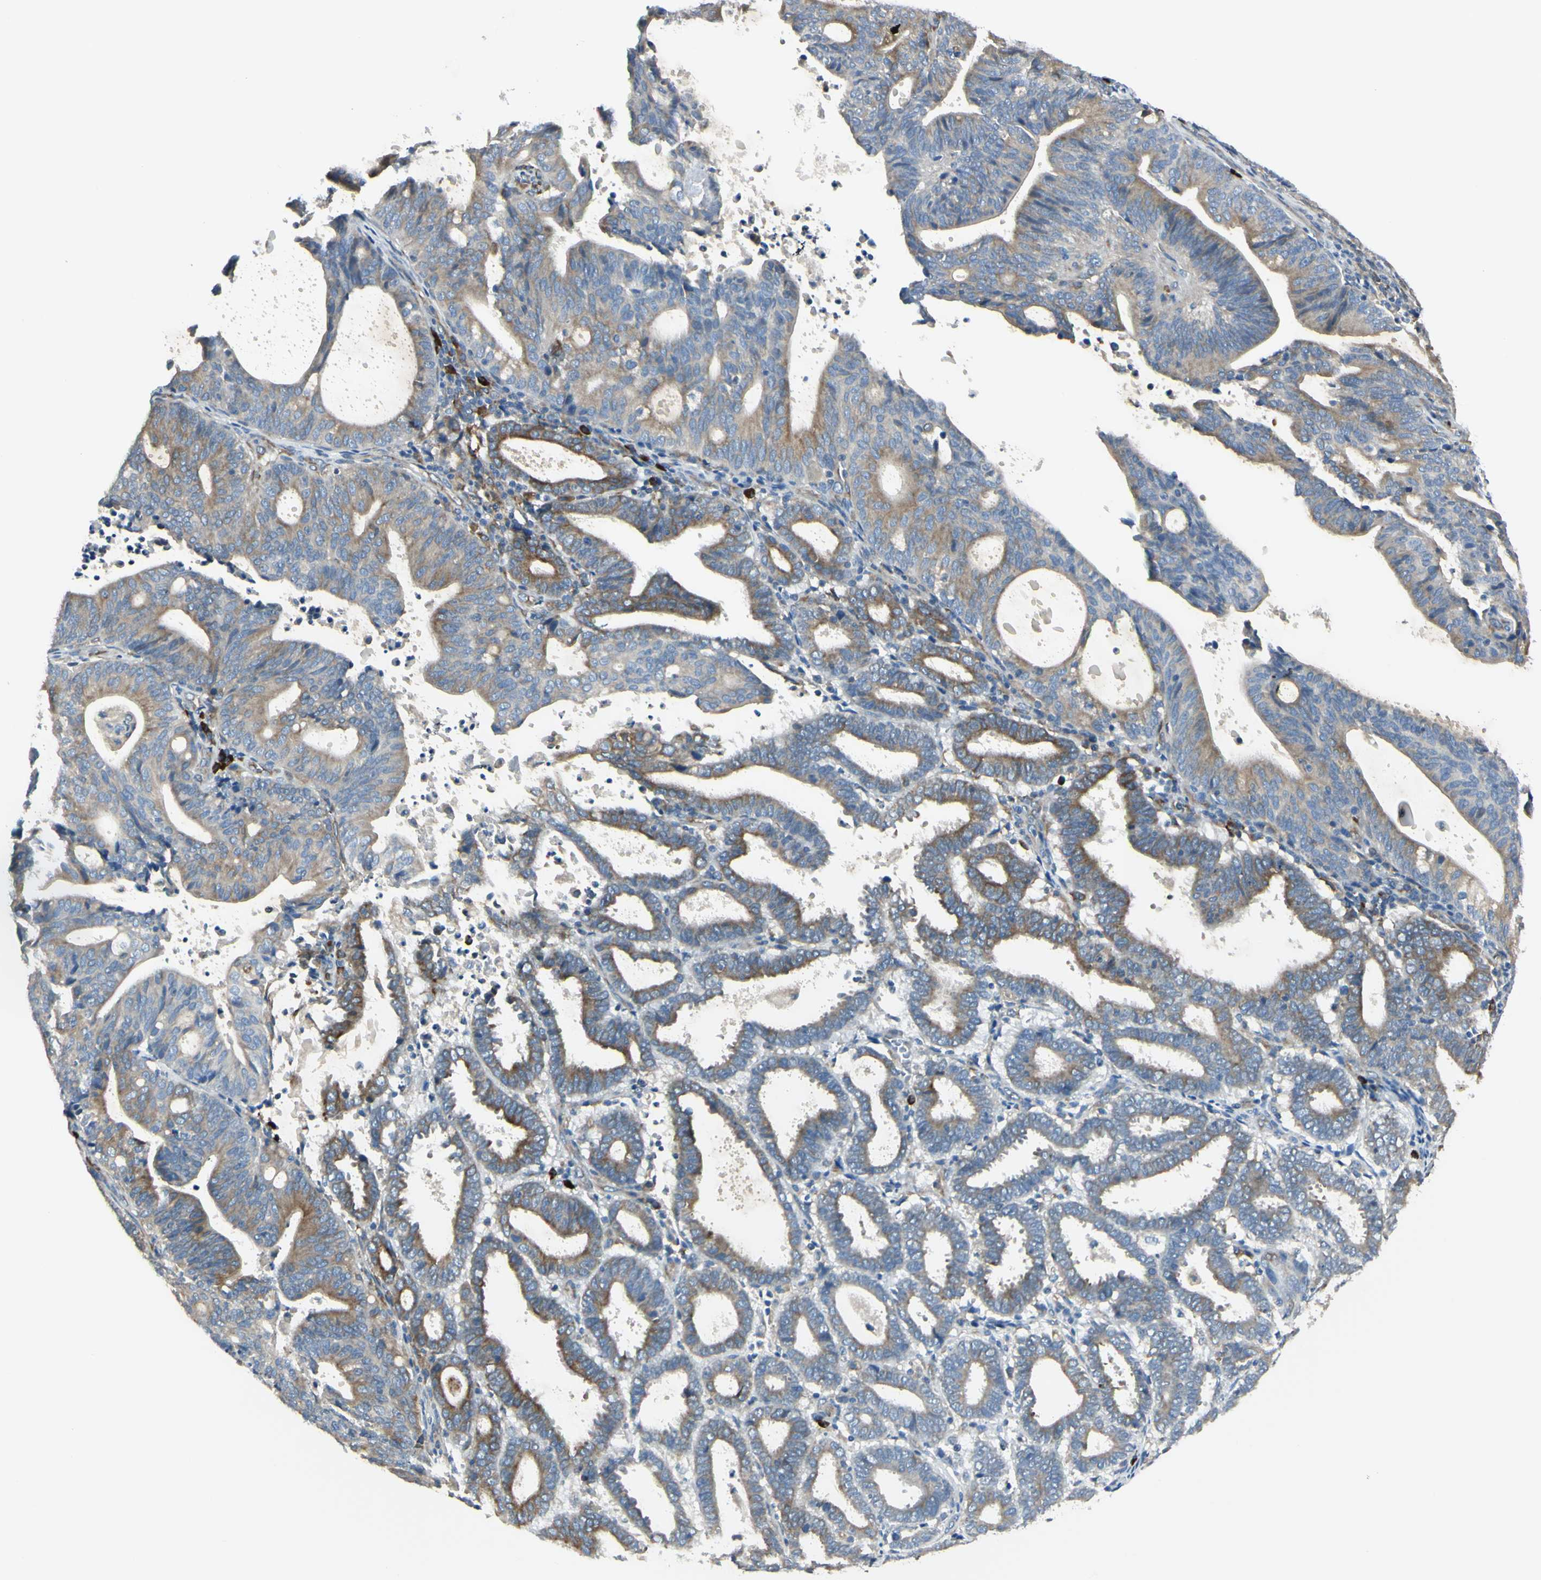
{"staining": {"intensity": "moderate", "quantity": ">75%", "location": "cytoplasmic/membranous"}, "tissue": "endometrial cancer", "cell_type": "Tumor cells", "image_type": "cancer", "snomed": [{"axis": "morphology", "description": "Adenocarcinoma, NOS"}, {"axis": "topography", "description": "Uterus"}], "caption": "A photomicrograph of endometrial adenocarcinoma stained for a protein shows moderate cytoplasmic/membranous brown staining in tumor cells. (Stains: DAB (3,3'-diaminobenzidine) in brown, nuclei in blue, Microscopy: brightfield microscopy at high magnification).", "gene": "SELENOS", "patient": {"sex": "female", "age": 83}}